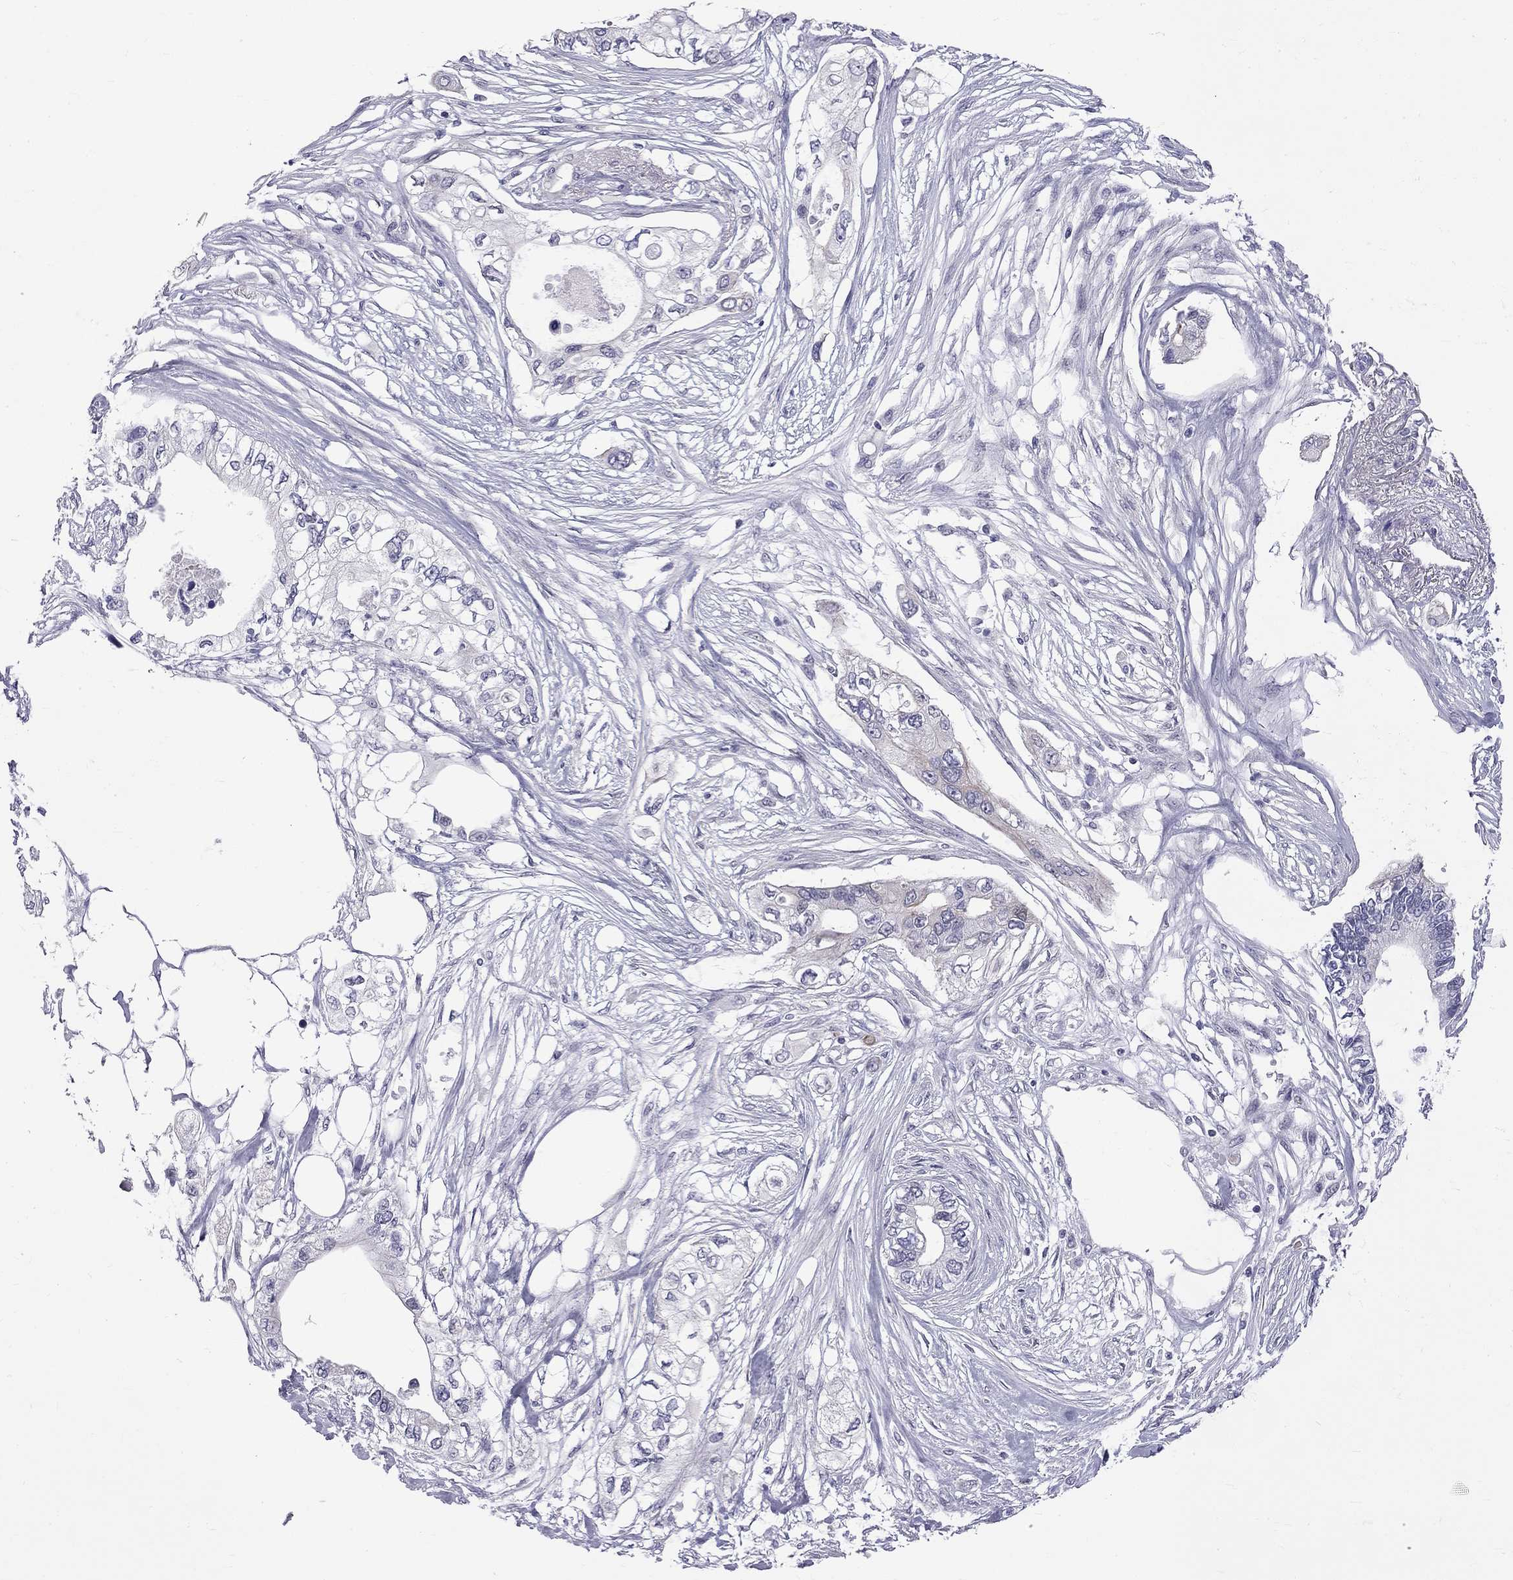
{"staining": {"intensity": "negative", "quantity": "none", "location": "none"}, "tissue": "pancreatic cancer", "cell_type": "Tumor cells", "image_type": "cancer", "snomed": [{"axis": "morphology", "description": "Adenocarcinoma, NOS"}, {"axis": "topography", "description": "Pancreas"}], "caption": "This micrograph is of pancreatic adenocarcinoma stained with IHC to label a protein in brown with the nuclei are counter-stained blue. There is no expression in tumor cells.", "gene": "RTL9", "patient": {"sex": "female", "age": 63}}